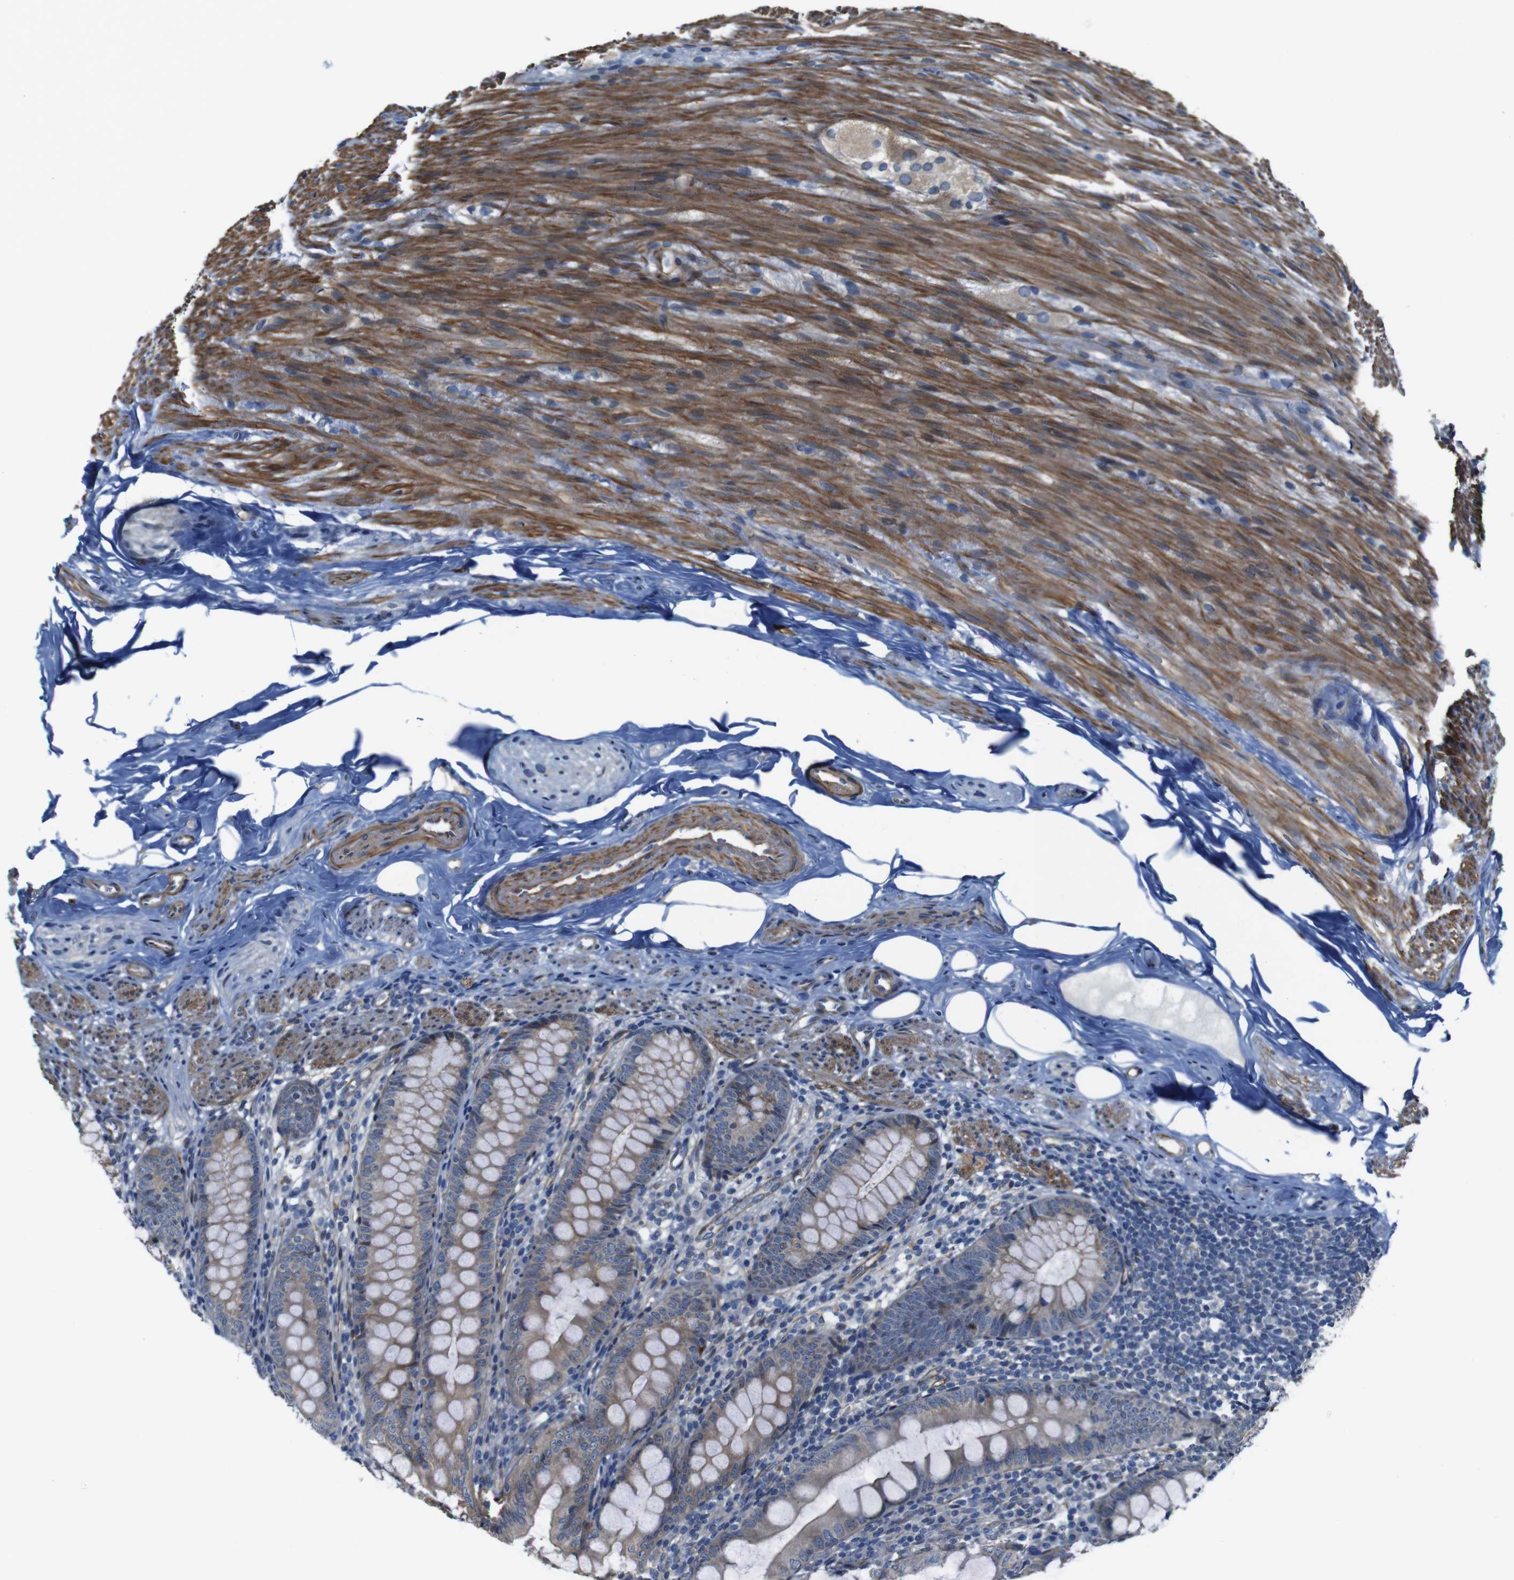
{"staining": {"intensity": "weak", "quantity": ">75%", "location": "cytoplasmic/membranous"}, "tissue": "appendix", "cell_type": "Glandular cells", "image_type": "normal", "snomed": [{"axis": "morphology", "description": "Normal tissue, NOS"}, {"axis": "topography", "description": "Appendix"}], "caption": "Immunohistochemical staining of unremarkable appendix reveals low levels of weak cytoplasmic/membranous staining in about >75% of glandular cells. Ihc stains the protein of interest in brown and the nuclei are stained blue.", "gene": "GGT7", "patient": {"sex": "female", "age": 77}}